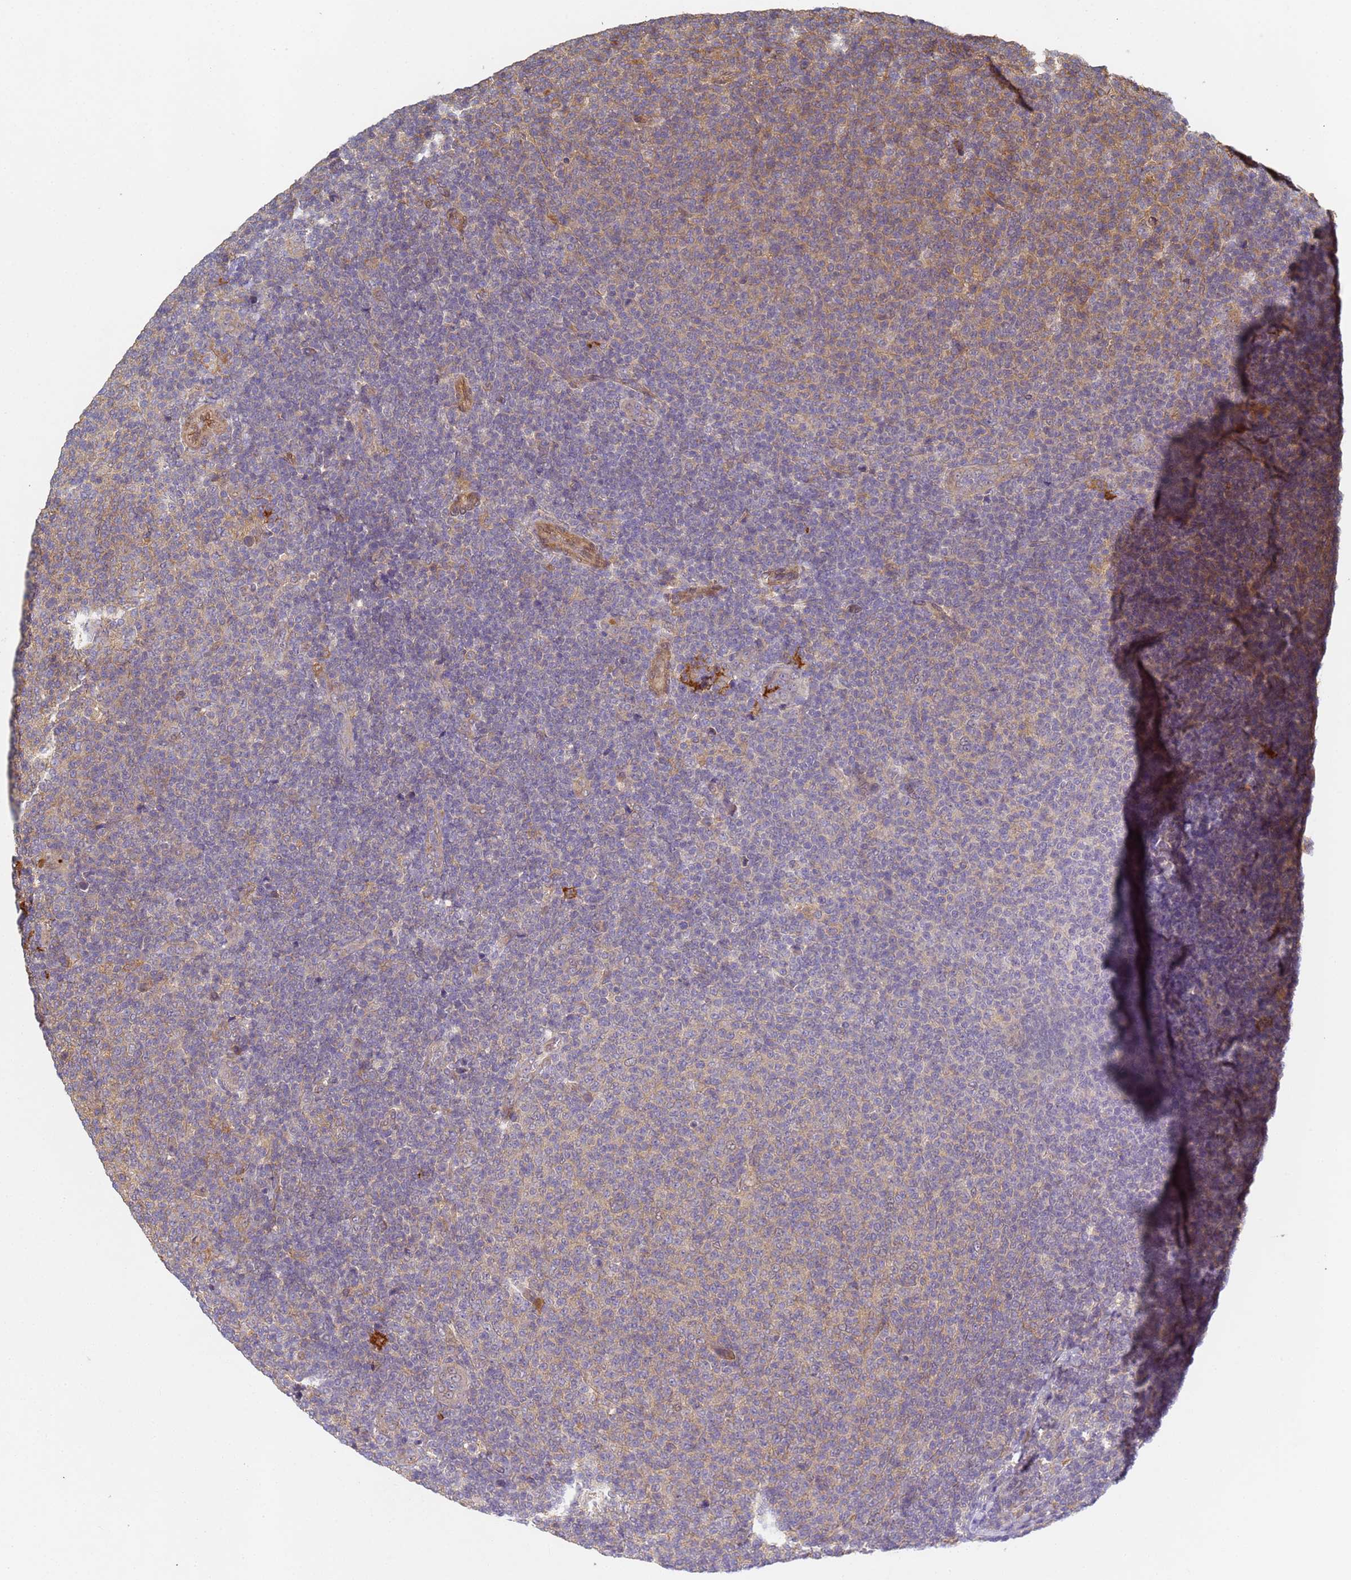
{"staining": {"intensity": "weak", "quantity": "25%-75%", "location": "cytoplasmic/membranous"}, "tissue": "lymphoma", "cell_type": "Tumor cells", "image_type": "cancer", "snomed": [{"axis": "morphology", "description": "Malignant lymphoma, non-Hodgkin's type, Low grade"}, {"axis": "topography", "description": "Lymph node"}], "caption": "Human lymphoma stained for a protein (brown) reveals weak cytoplasmic/membranous positive expression in approximately 25%-75% of tumor cells.", "gene": "C8orf34", "patient": {"sex": "male", "age": 66}}